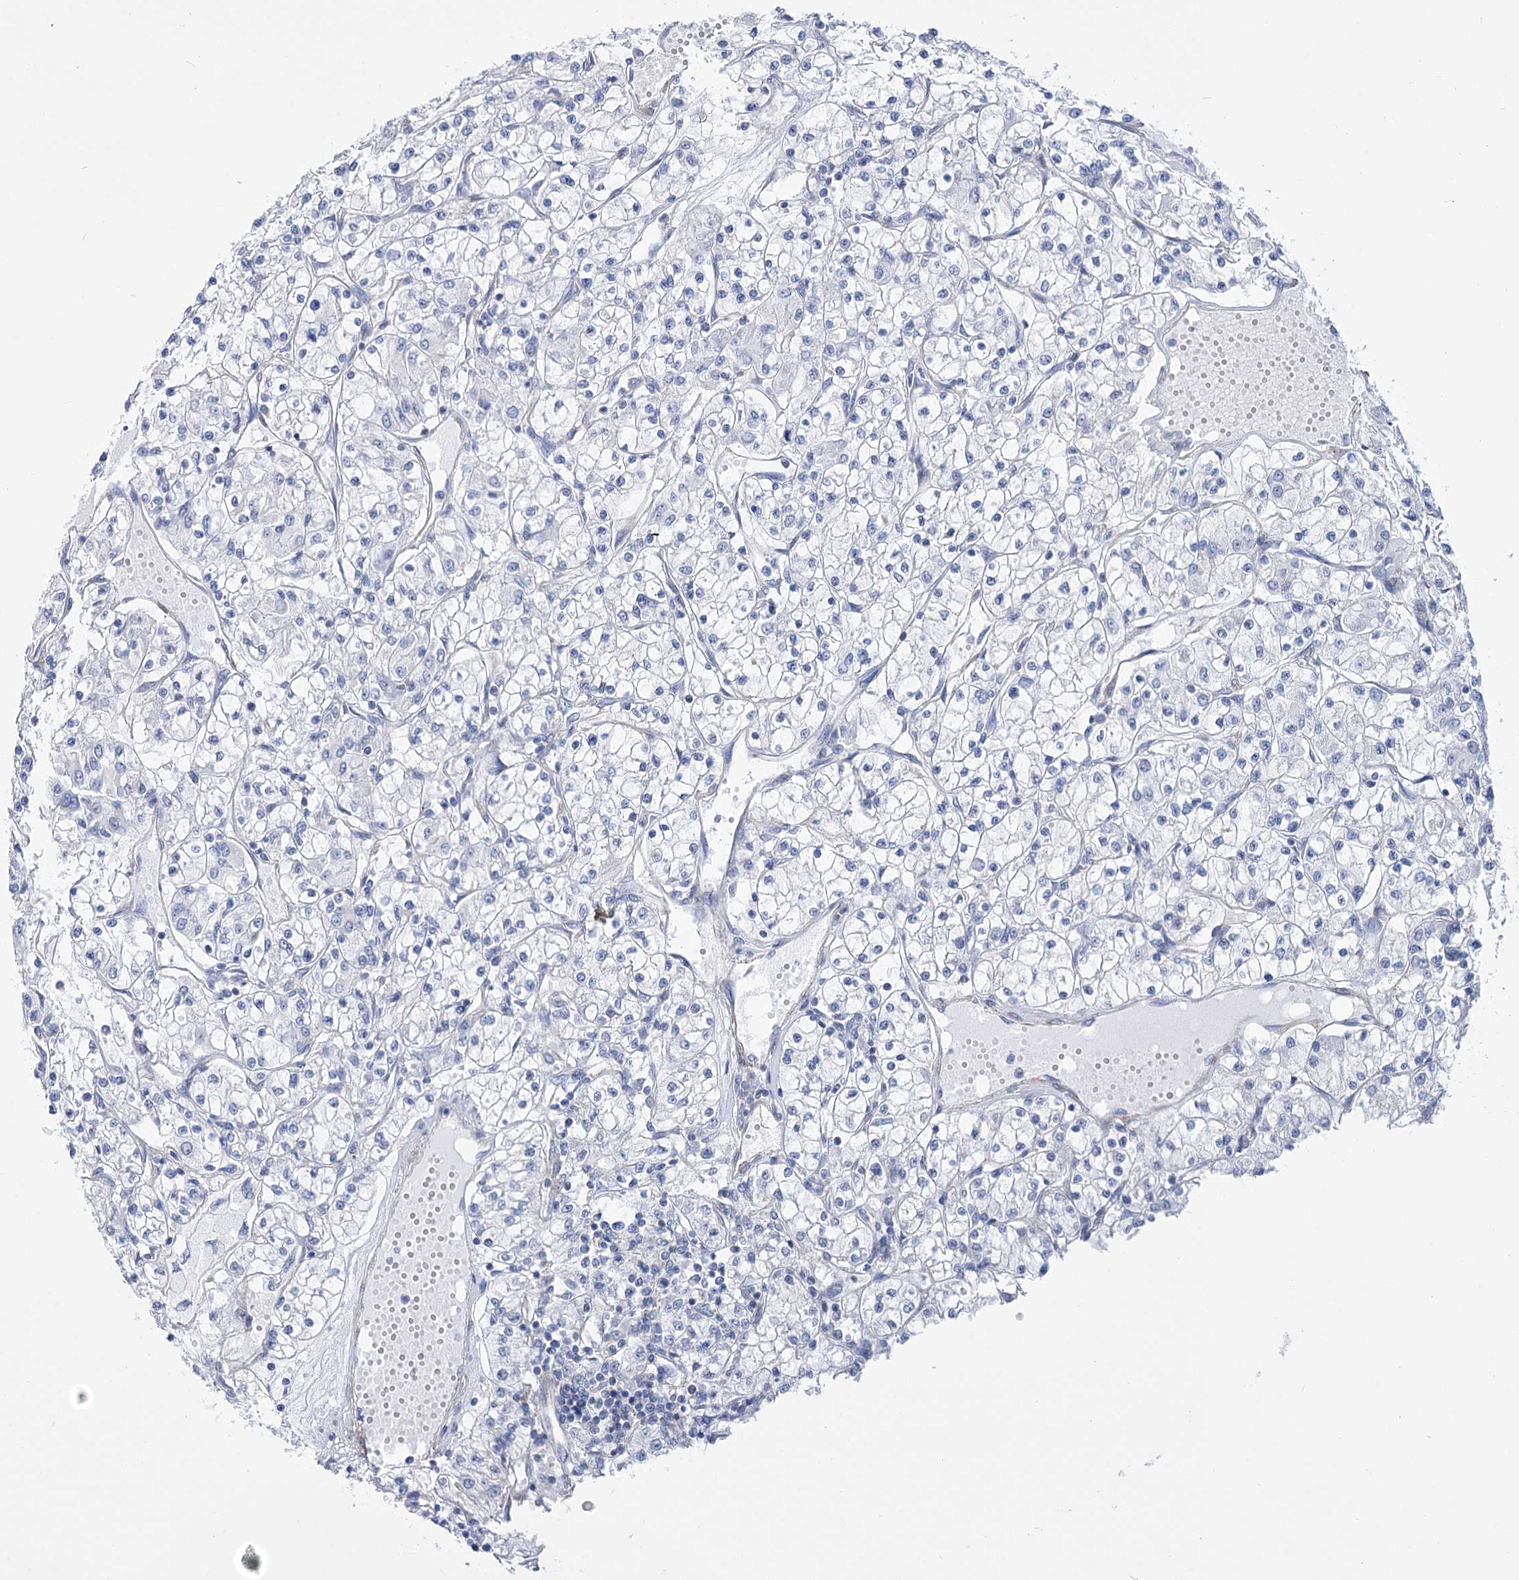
{"staining": {"intensity": "negative", "quantity": "none", "location": "none"}, "tissue": "renal cancer", "cell_type": "Tumor cells", "image_type": "cancer", "snomed": [{"axis": "morphology", "description": "Adenocarcinoma, NOS"}, {"axis": "topography", "description": "Kidney"}], "caption": "Micrograph shows no protein staining in tumor cells of renal cancer tissue.", "gene": "PDHB", "patient": {"sex": "female", "age": 59}}